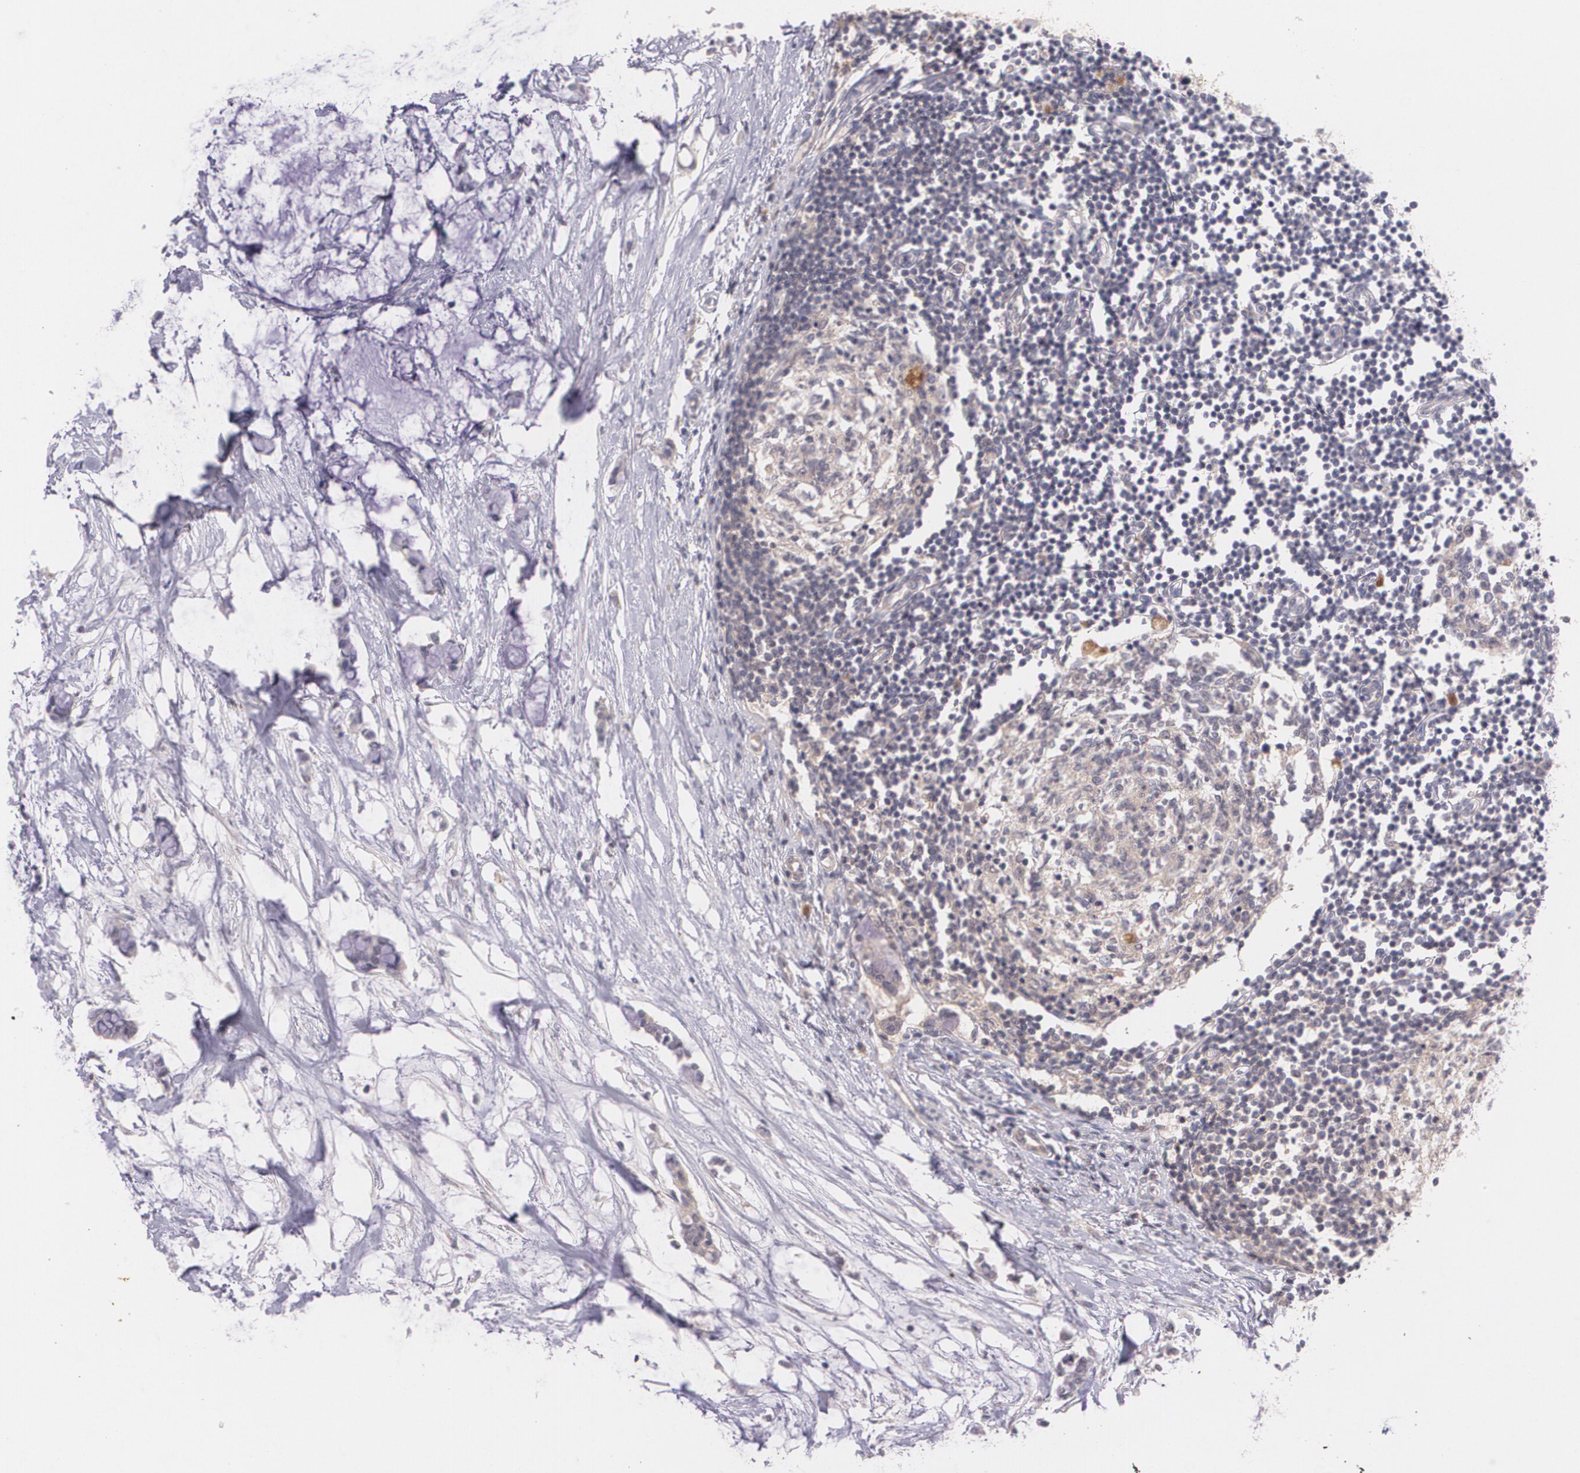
{"staining": {"intensity": "negative", "quantity": "none", "location": "none"}, "tissue": "colorectal cancer", "cell_type": "Tumor cells", "image_type": "cancer", "snomed": [{"axis": "morphology", "description": "Normal tissue, NOS"}, {"axis": "morphology", "description": "Adenocarcinoma, NOS"}, {"axis": "topography", "description": "Colon"}, {"axis": "topography", "description": "Peripheral nerve tissue"}], "caption": "Colorectal cancer was stained to show a protein in brown. There is no significant positivity in tumor cells. (IHC, brightfield microscopy, high magnification).", "gene": "TM4SF1", "patient": {"sex": "male", "age": 14}}